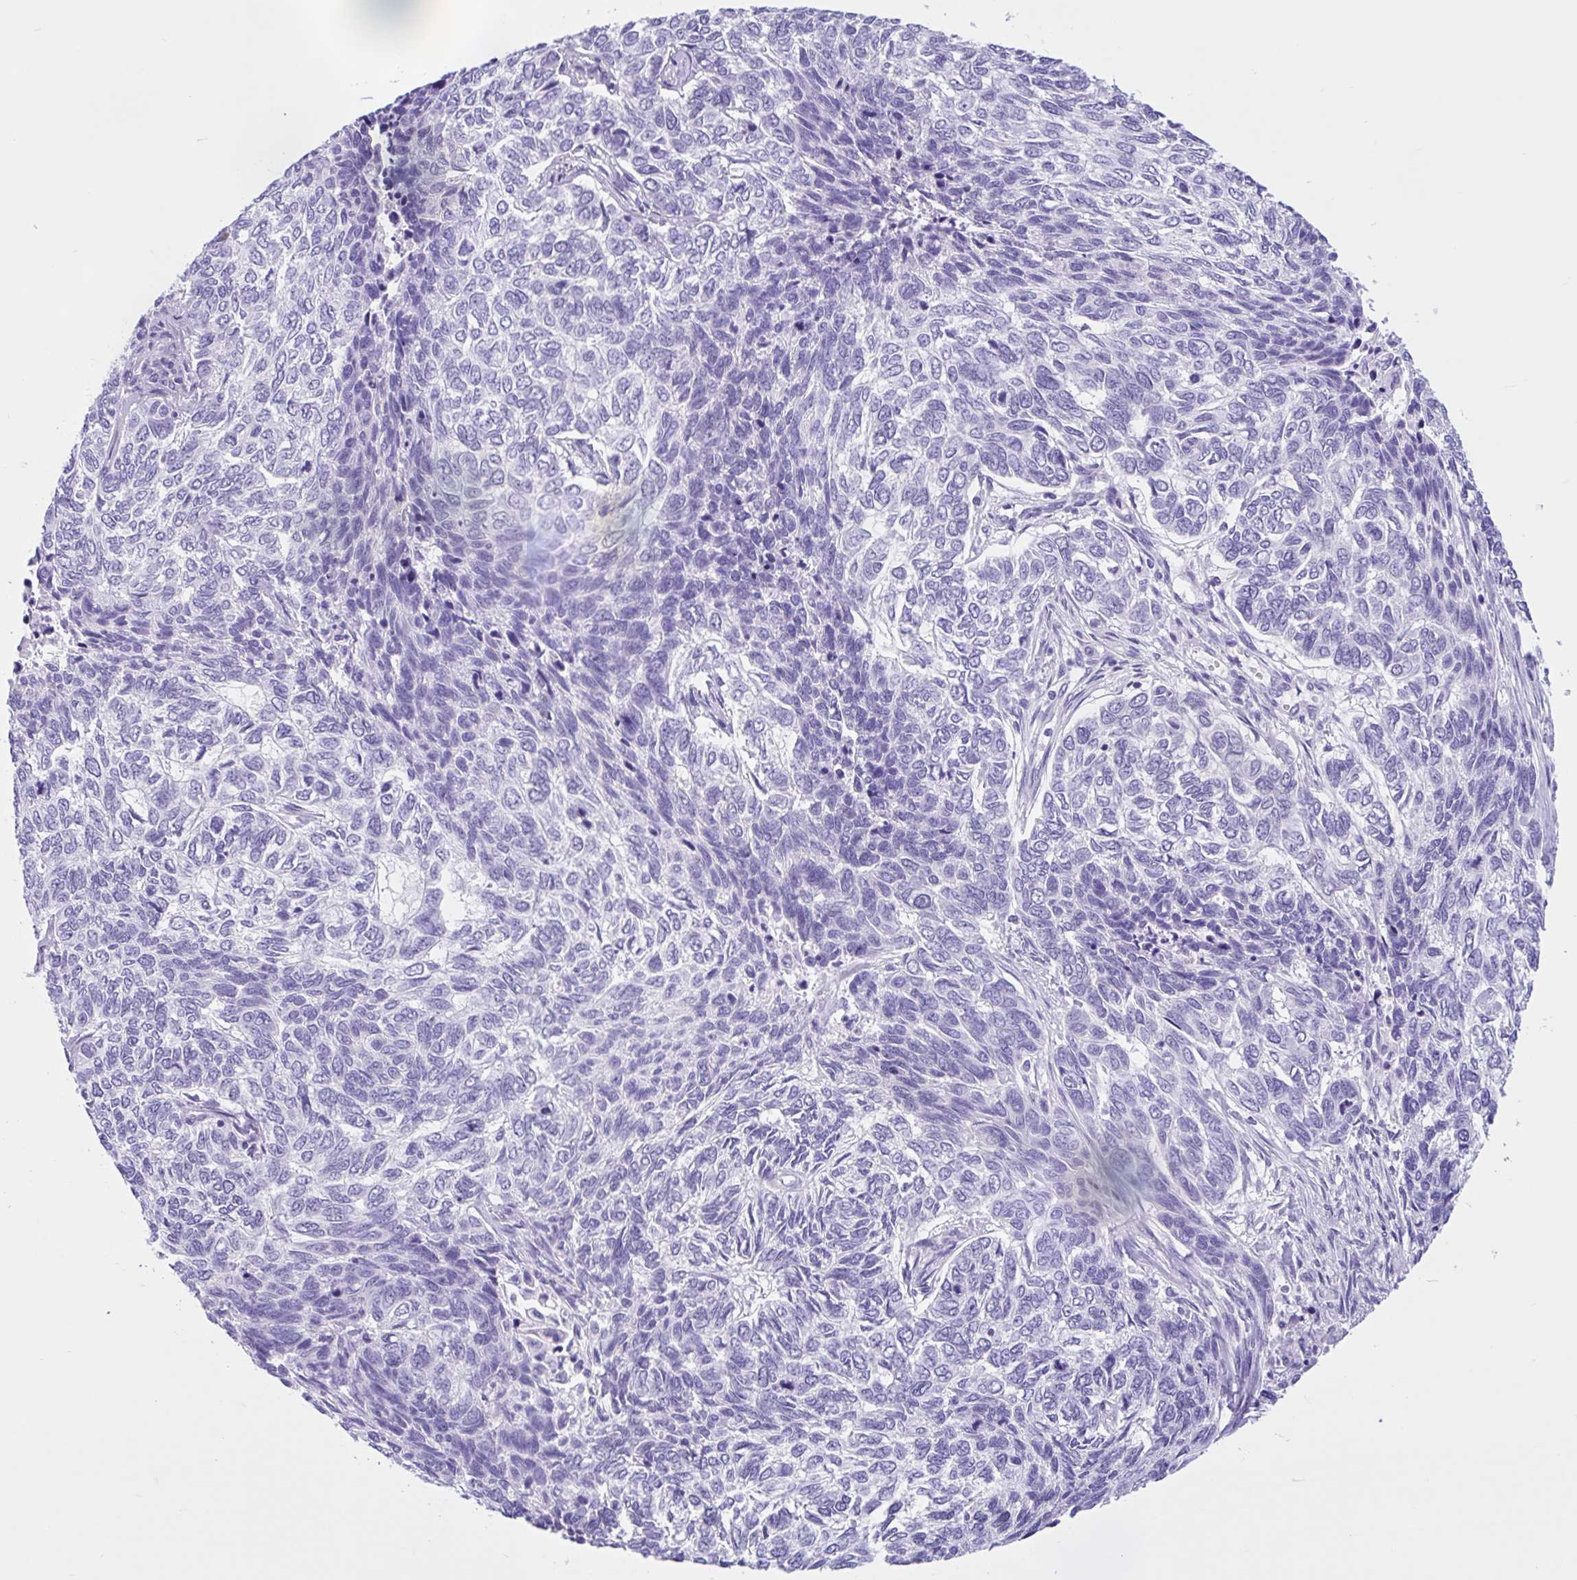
{"staining": {"intensity": "negative", "quantity": "none", "location": "none"}, "tissue": "skin cancer", "cell_type": "Tumor cells", "image_type": "cancer", "snomed": [{"axis": "morphology", "description": "Basal cell carcinoma"}, {"axis": "topography", "description": "Skin"}], "caption": "This is an immunohistochemistry (IHC) image of human skin cancer (basal cell carcinoma). There is no positivity in tumor cells.", "gene": "ZNF319", "patient": {"sex": "female", "age": 65}}